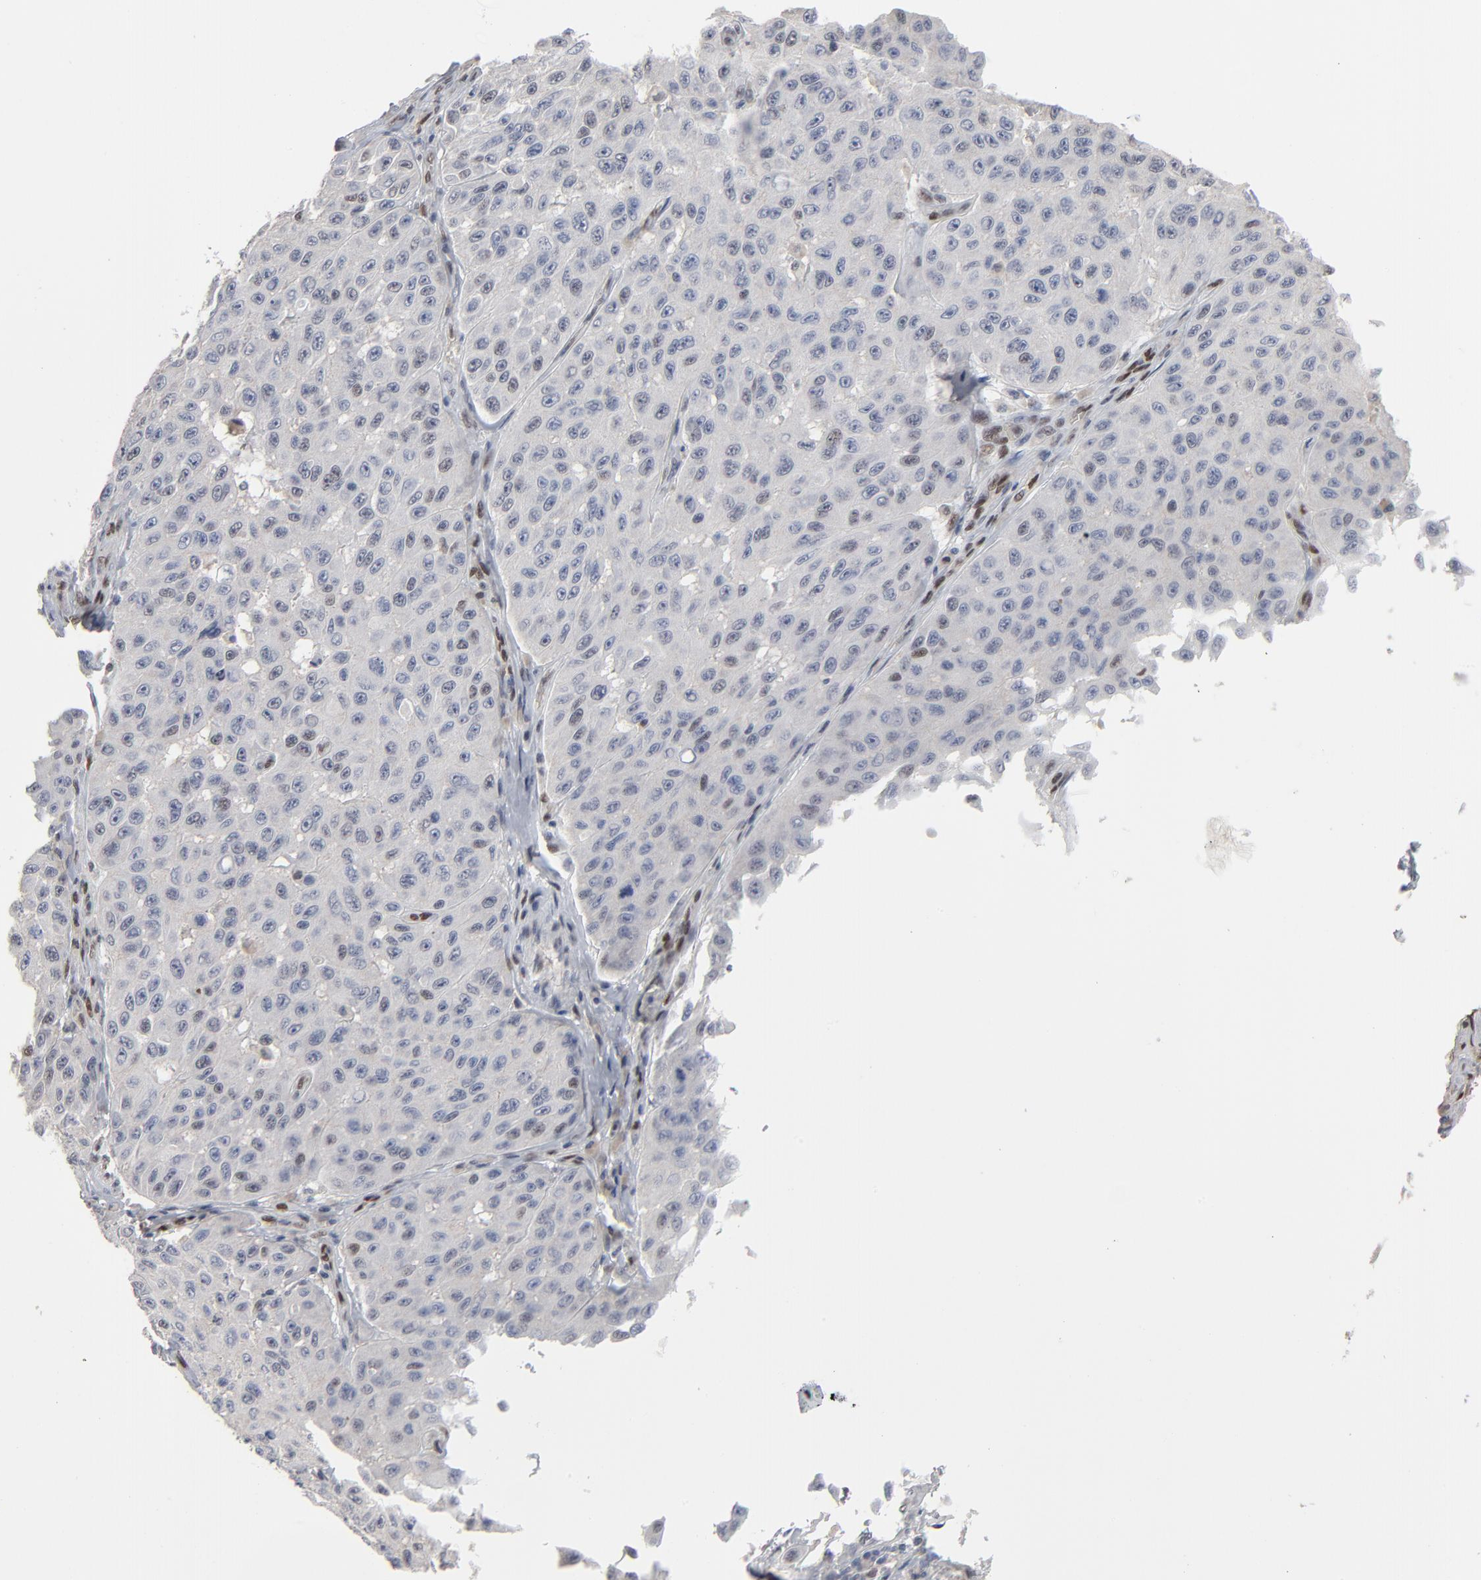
{"staining": {"intensity": "negative", "quantity": "none", "location": "none"}, "tissue": "melanoma", "cell_type": "Tumor cells", "image_type": "cancer", "snomed": [{"axis": "morphology", "description": "Malignant melanoma, NOS"}, {"axis": "topography", "description": "Skin"}], "caption": "Malignant melanoma stained for a protein using immunohistochemistry (IHC) demonstrates no positivity tumor cells.", "gene": "ATF7", "patient": {"sex": "male", "age": 30}}